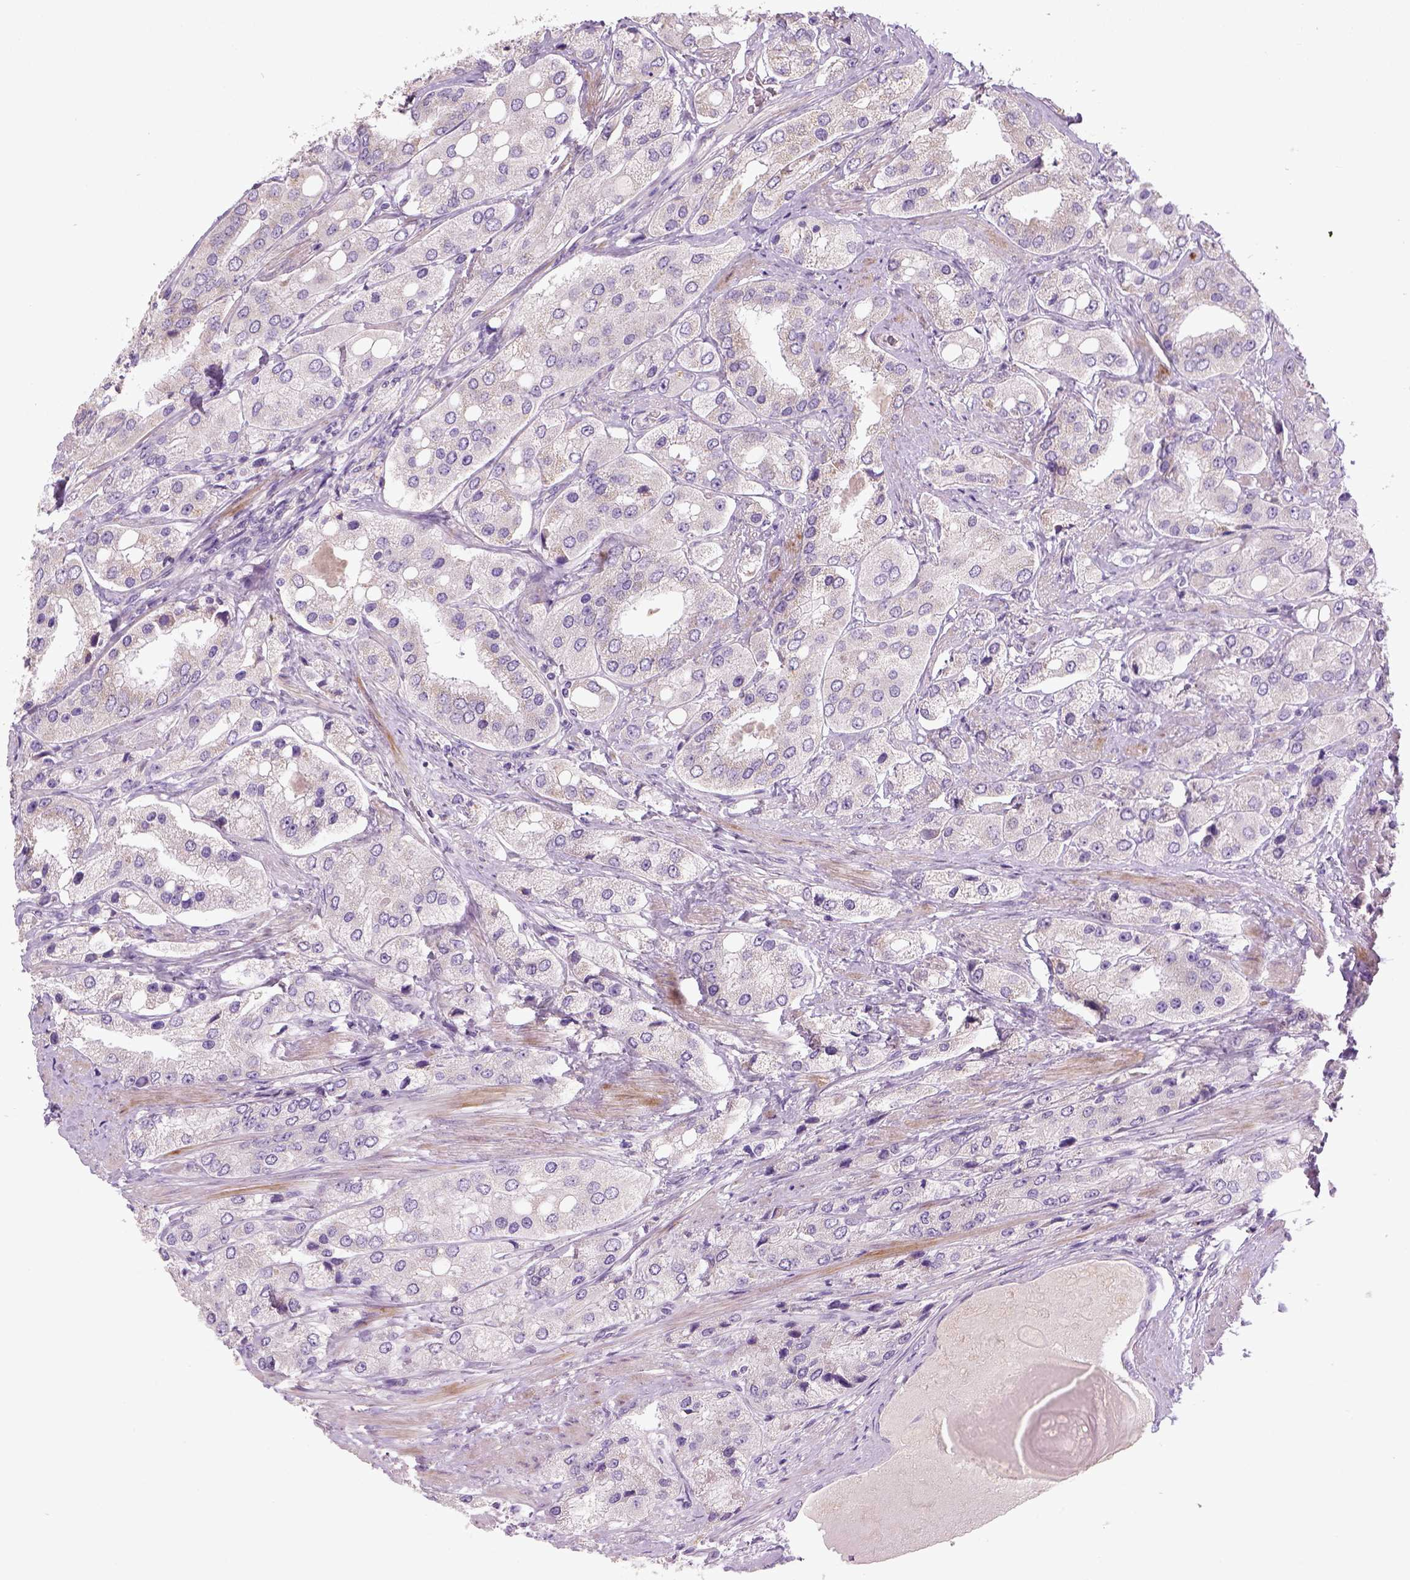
{"staining": {"intensity": "negative", "quantity": "none", "location": "none"}, "tissue": "prostate cancer", "cell_type": "Tumor cells", "image_type": "cancer", "snomed": [{"axis": "morphology", "description": "Adenocarcinoma, Low grade"}, {"axis": "topography", "description": "Prostate"}], "caption": "Tumor cells are negative for protein expression in human prostate cancer.", "gene": "NUDT6", "patient": {"sex": "male", "age": 69}}